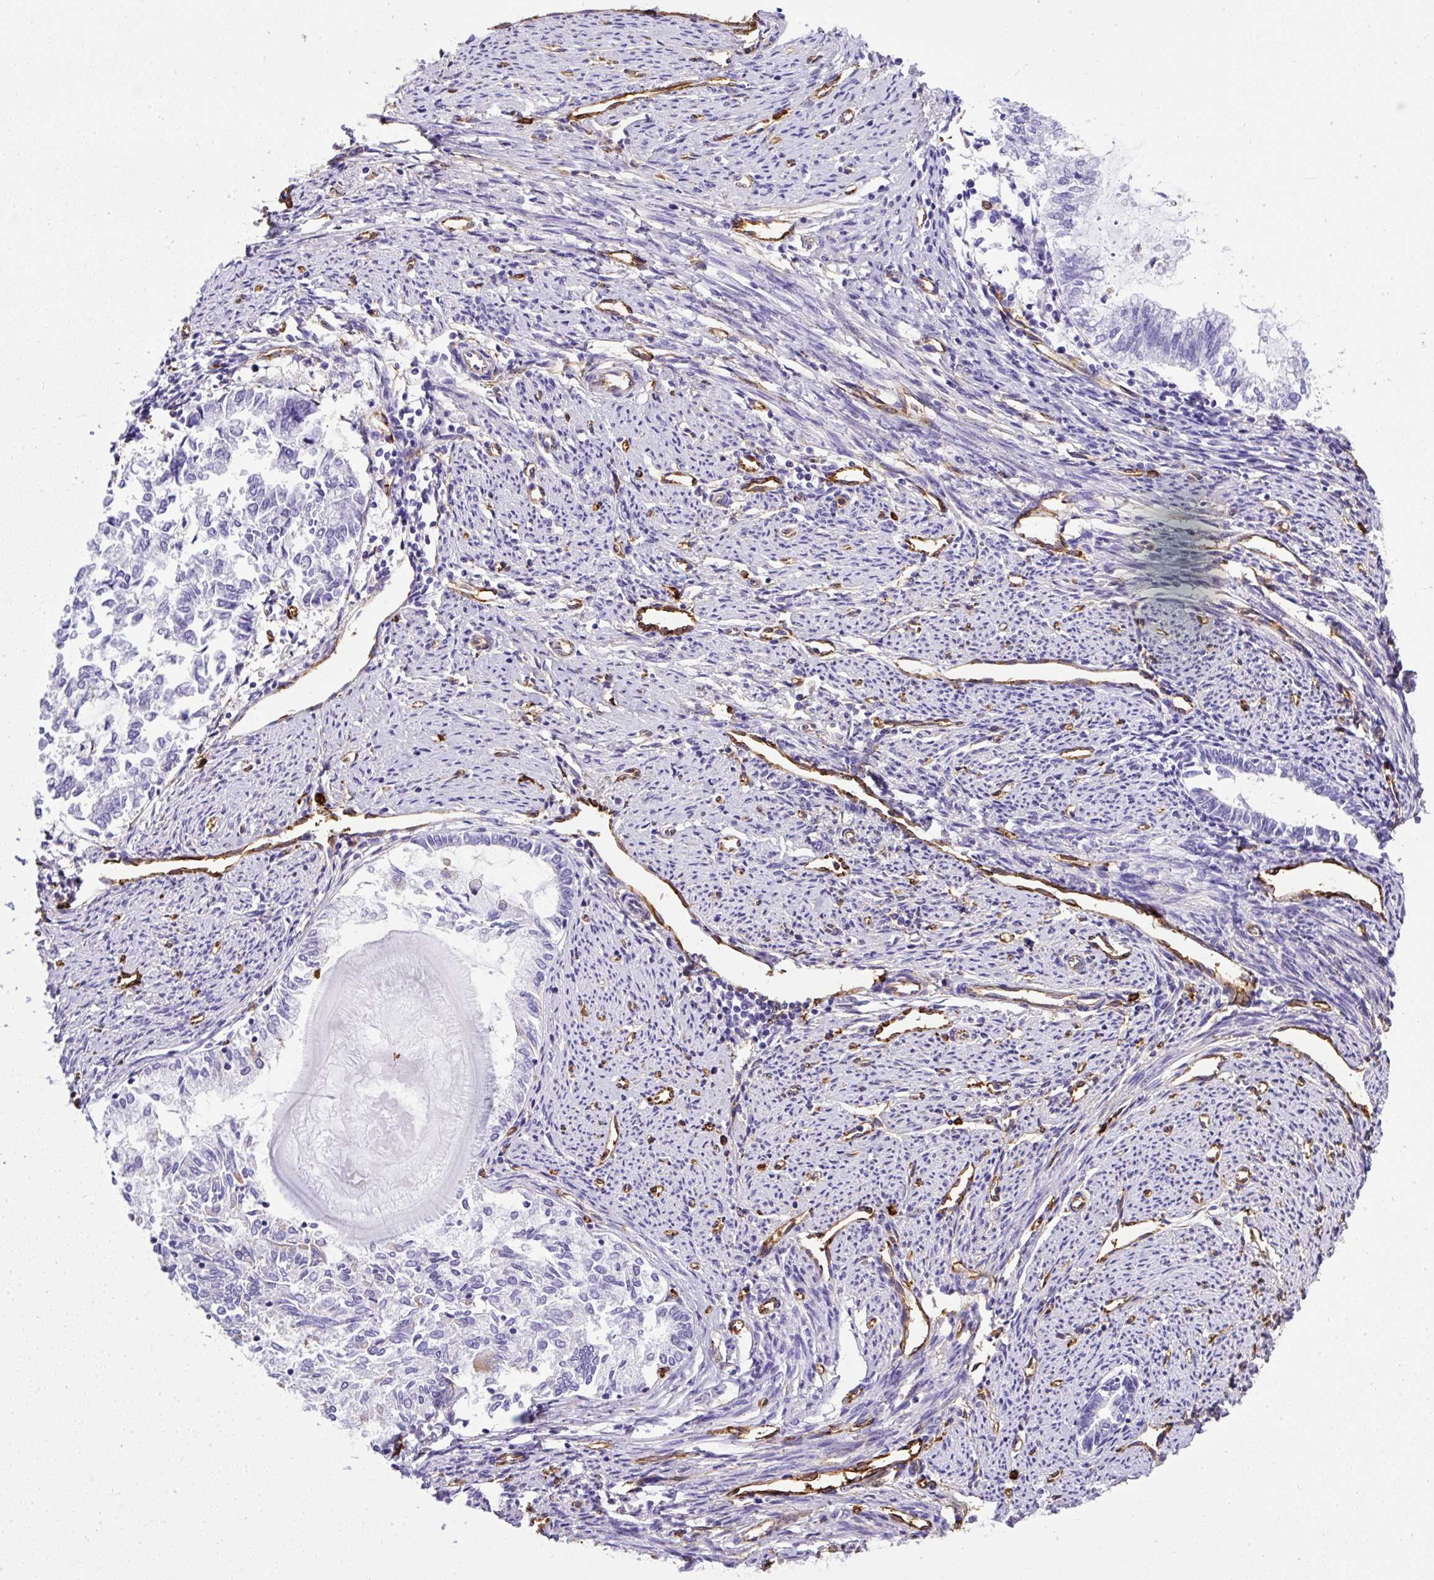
{"staining": {"intensity": "negative", "quantity": "none", "location": "none"}, "tissue": "endometrial cancer", "cell_type": "Tumor cells", "image_type": "cancer", "snomed": [{"axis": "morphology", "description": "Adenocarcinoma, NOS"}, {"axis": "topography", "description": "Endometrium"}], "caption": "DAB (3,3'-diaminobenzidine) immunohistochemical staining of human adenocarcinoma (endometrial) shows no significant expression in tumor cells.", "gene": "MAGEB5", "patient": {"sex": "female", "age": 79}}